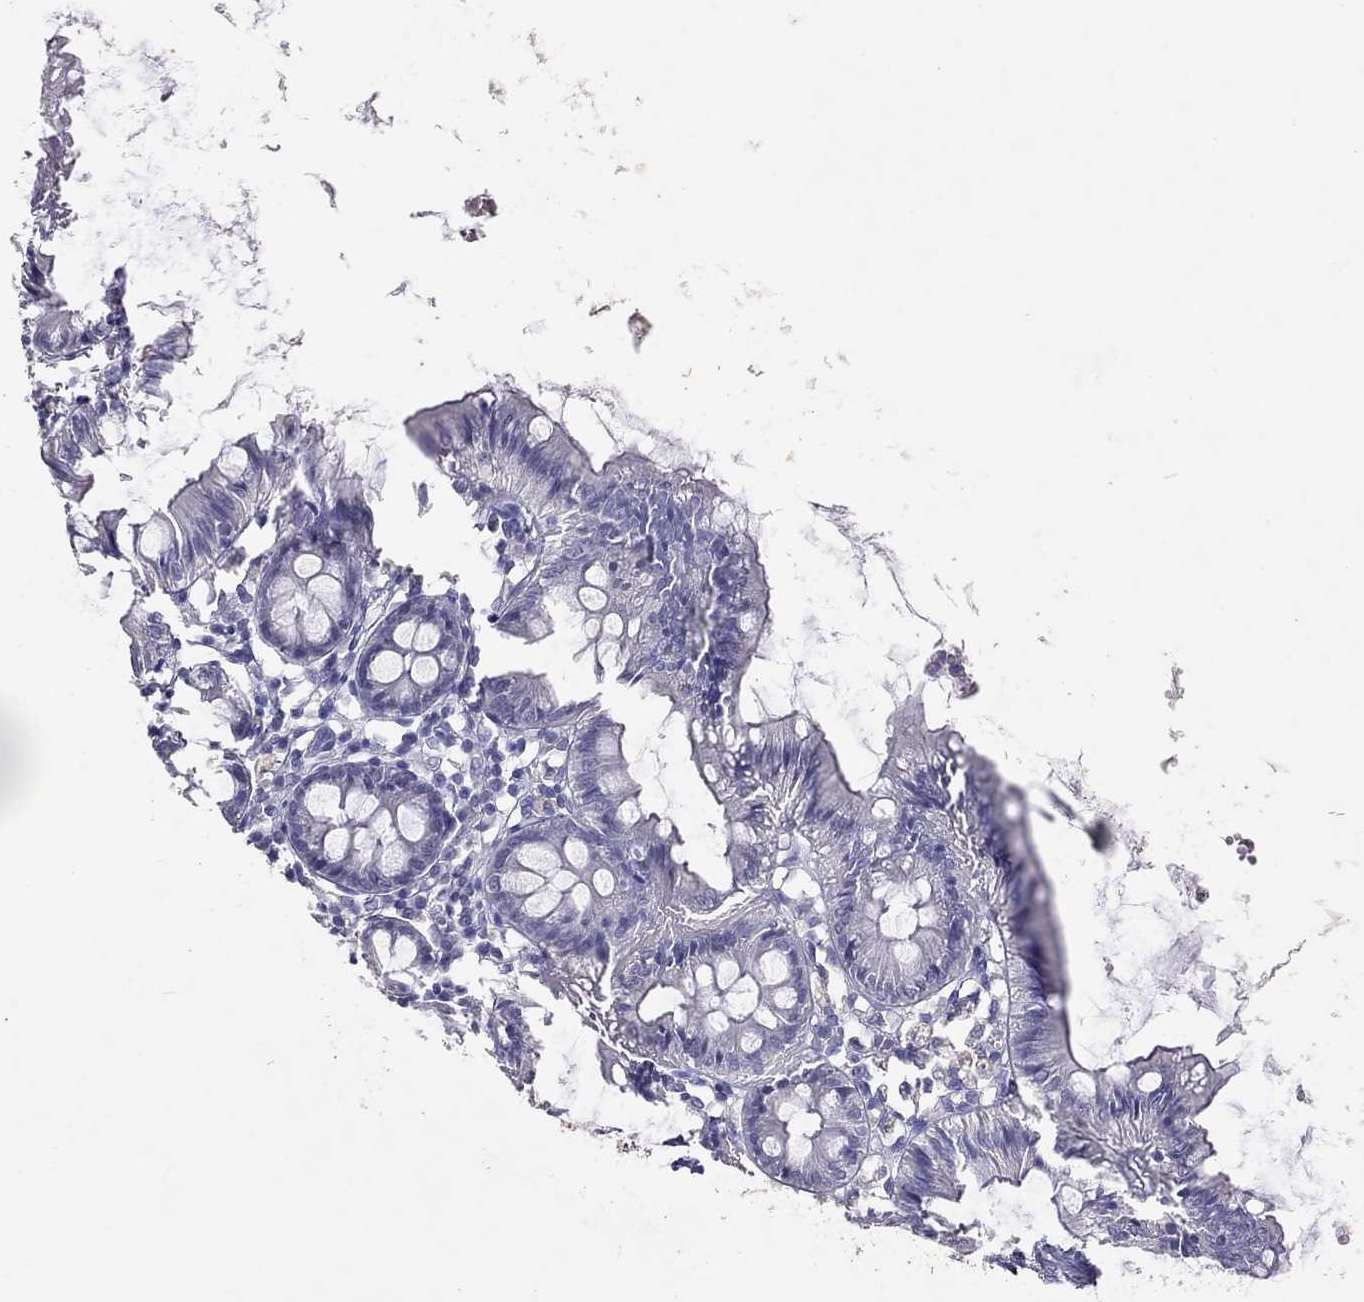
{"staining": {"intensity": "negative", "quantity": "none", "location": "none"}, "tissue": "colon", "cell_type": "Endothelial cells", "image_type": "normal", "snomed": [{"axis": "morphology", "description": "Normal tissue, NOS"}, {"axis": "topography", "description": "Colon"}], "caption": "A high-resolution micrograph shows immunohistochemistry staining of benign colon, which reveals no significant positivity in endothelial cells.", "gene": "PSMB11", "patient": {"sex": "female", "age": 84}}